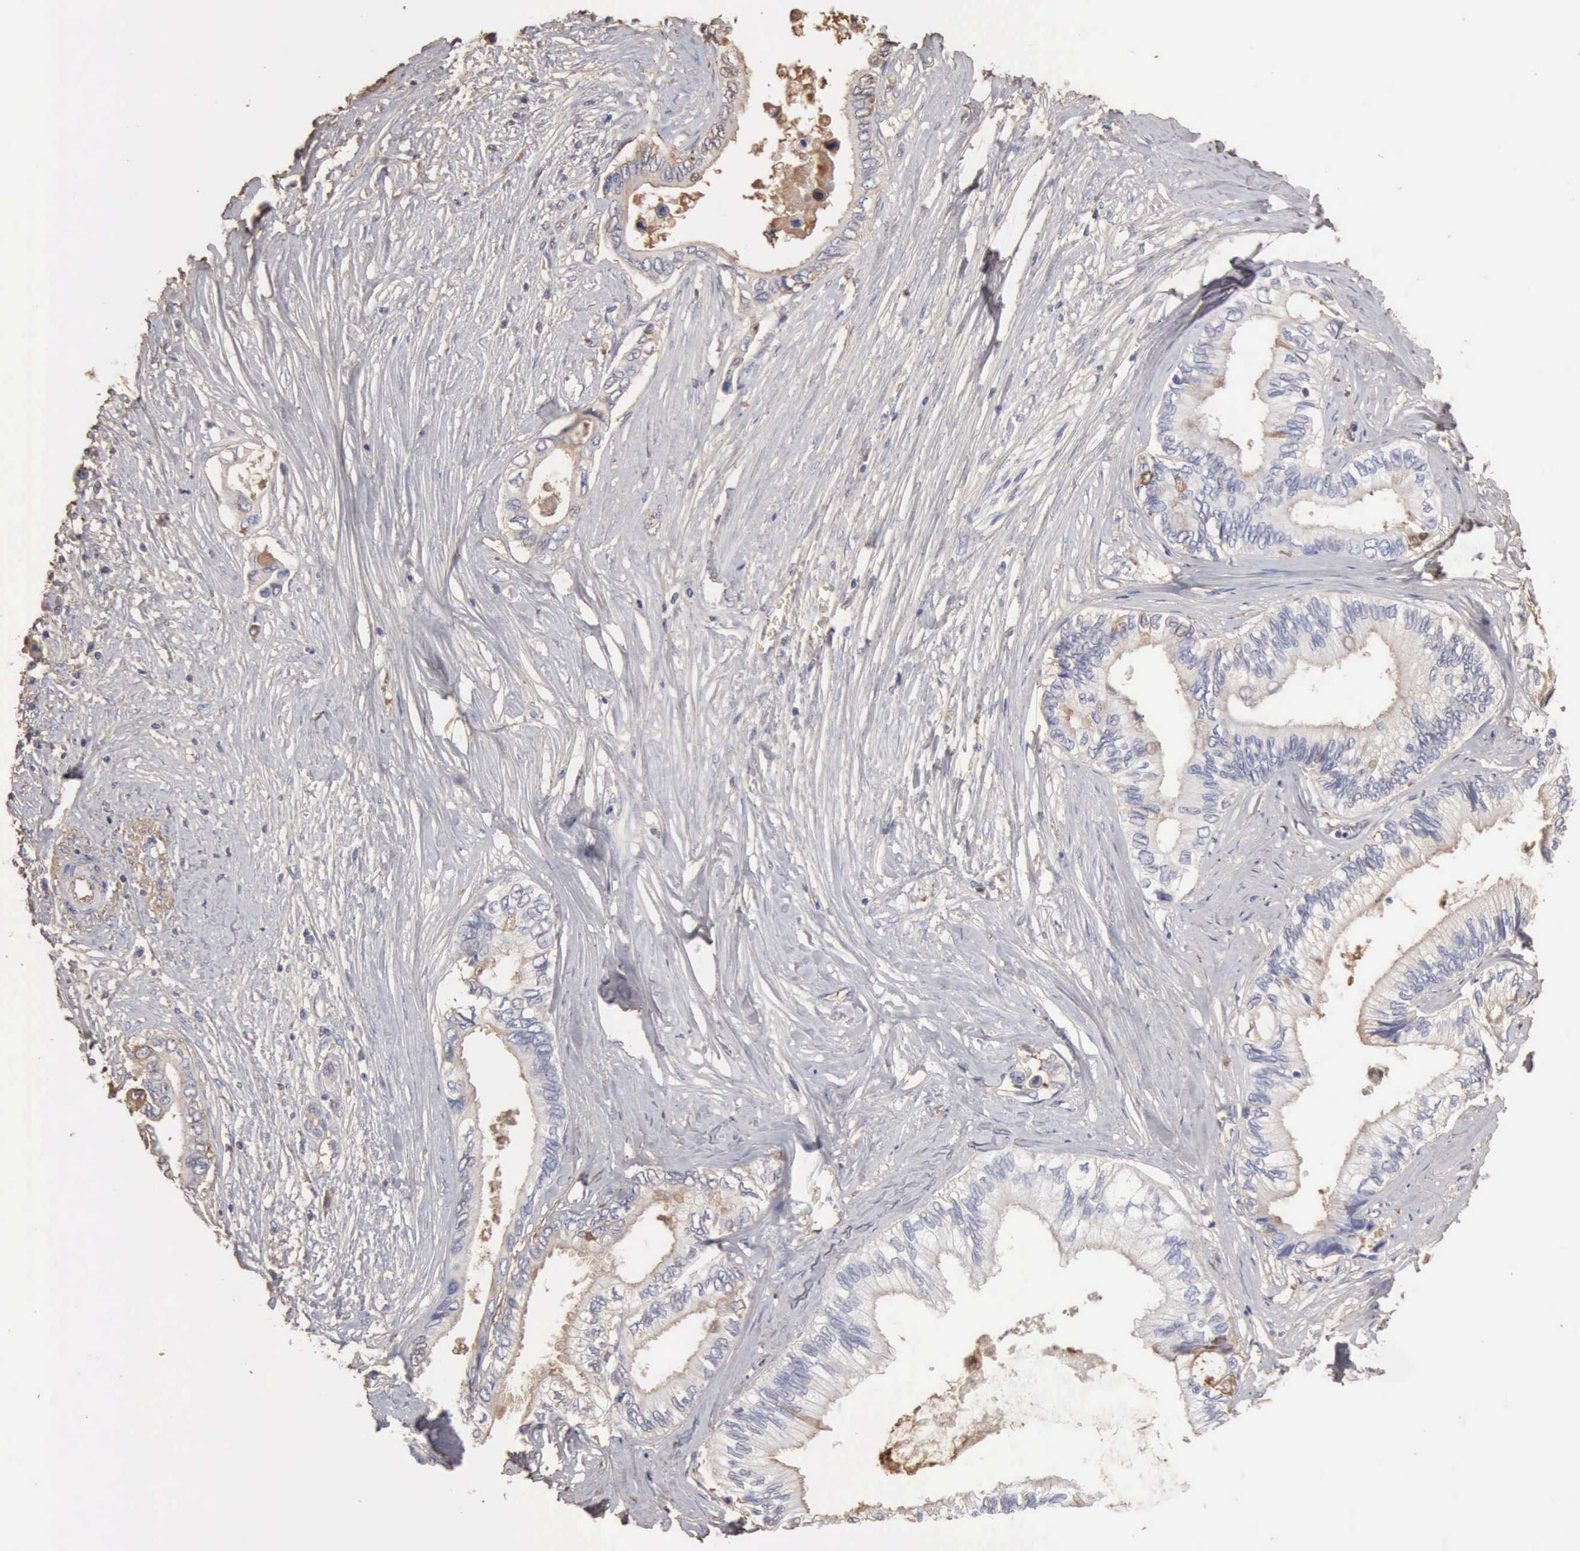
{"staining": {"intensity": "negative", "quantity": "none", "location": "none"}, "tissue": "pancreatic cancer", "cell_type": "Tumor cells", "image_type": "cancer", "snomed": [{"axis": "morphology", "description": "Adenocarcinoma, NOS"}, {"axis": "topography", "description": "Pancreas"}], "caption": "Immunohistochemistry histopathology image of pancreatic cancer (adenocarcinoma) stained for a protein (brown), which shows no expression in tumor cells.", "gene": "SERPINA1", "patient": {"sex": "female", "age": 66}}